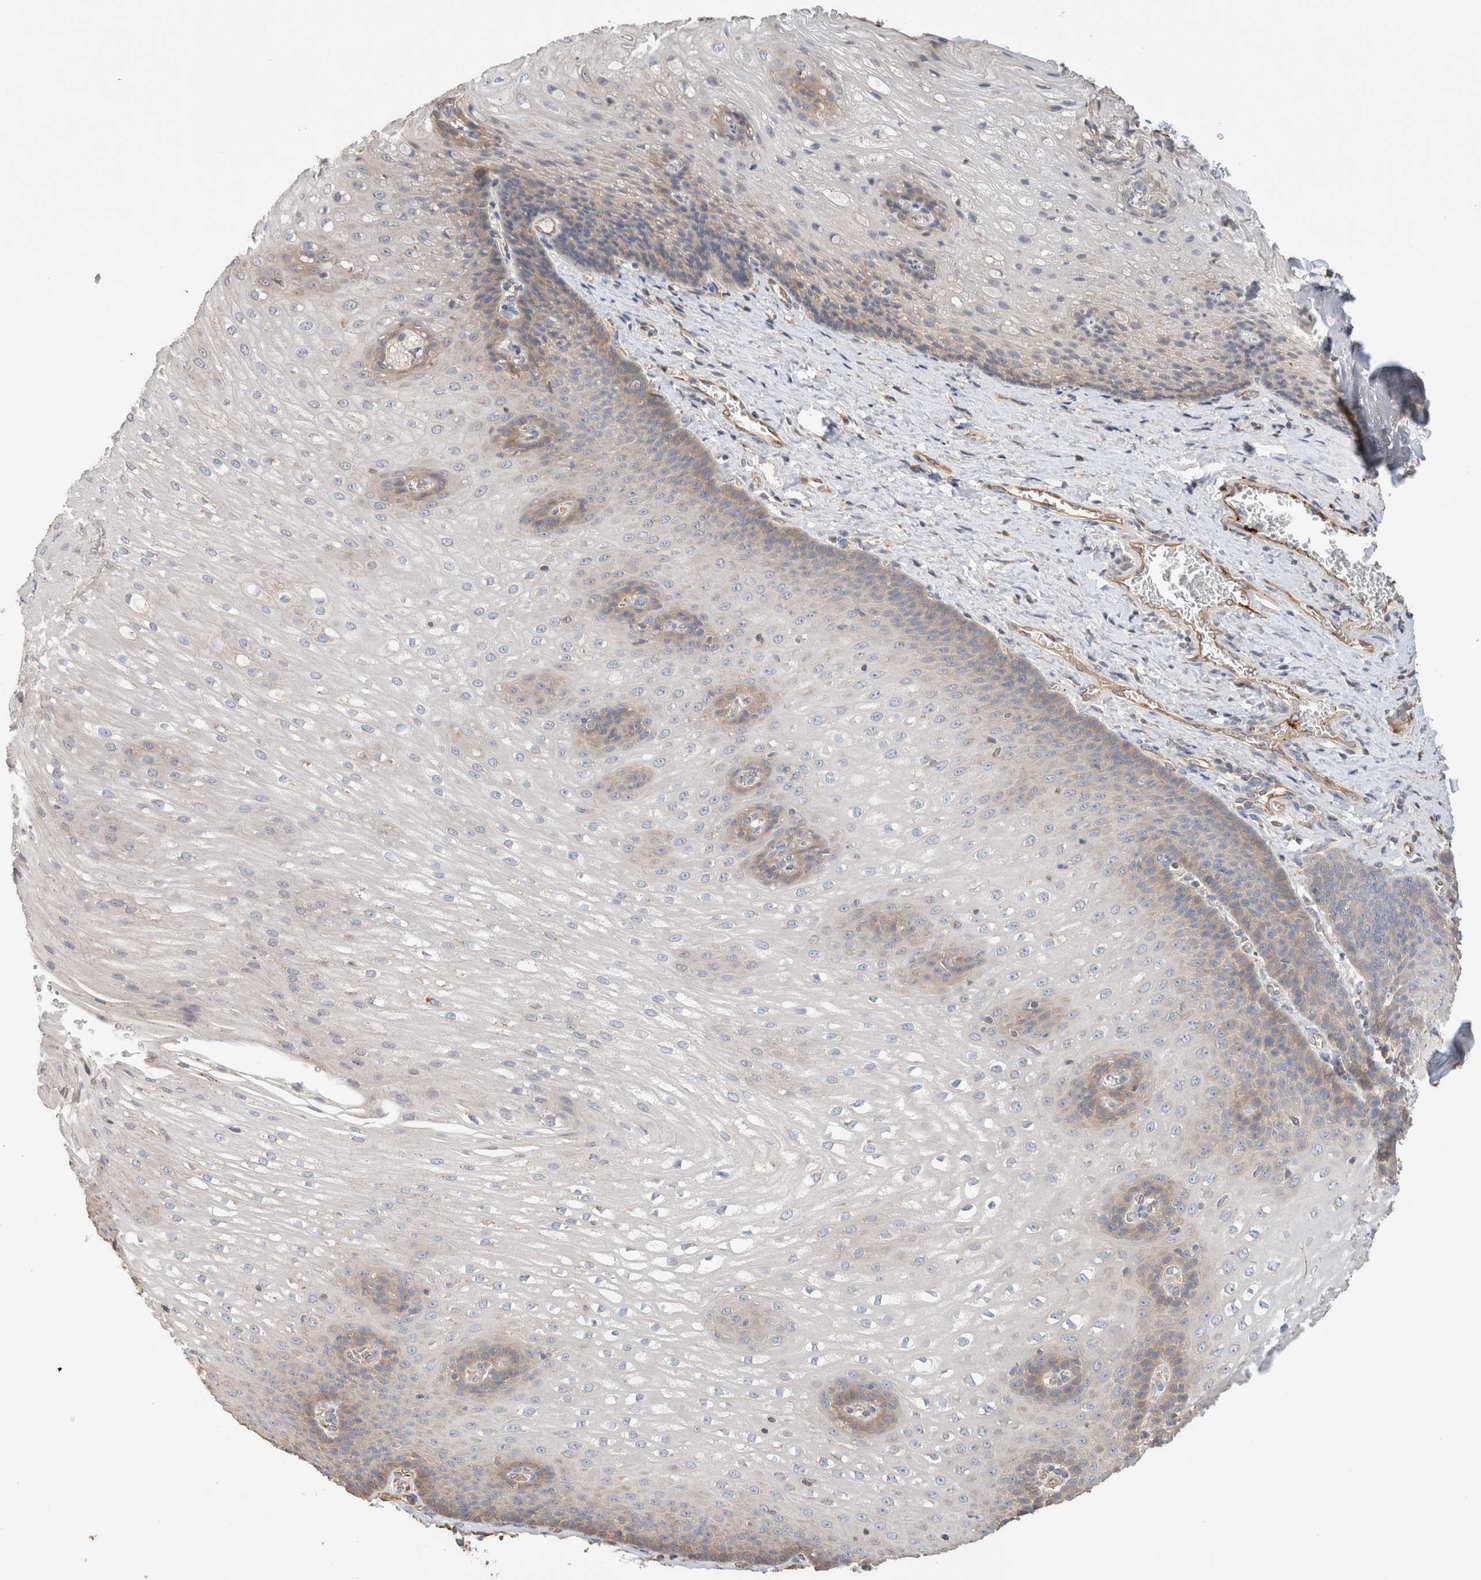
{"staining": {"intensity": "weak", "quantity": "25%-75%", "location": "cytoplasmic/membranous"}, "tissue": "esophagus", "cell_type": "Squamous epithelial cells", "image_type": "normal", "snomed": [{"axis": "morphology", "description": "Normal tissue, NOS"}, {"axis": "topography", "description": "Esophagus"}], "caption": "Immunohistochemistry micrograph of normal human esophagus stained for a protein (brown), which exhibits low levels of weak cytoplasmic/membranous expression in about 25%-75% of squamous epithelial cells.", "gene": "PROS1", "patient": {"sex": "male", "age": 48}}